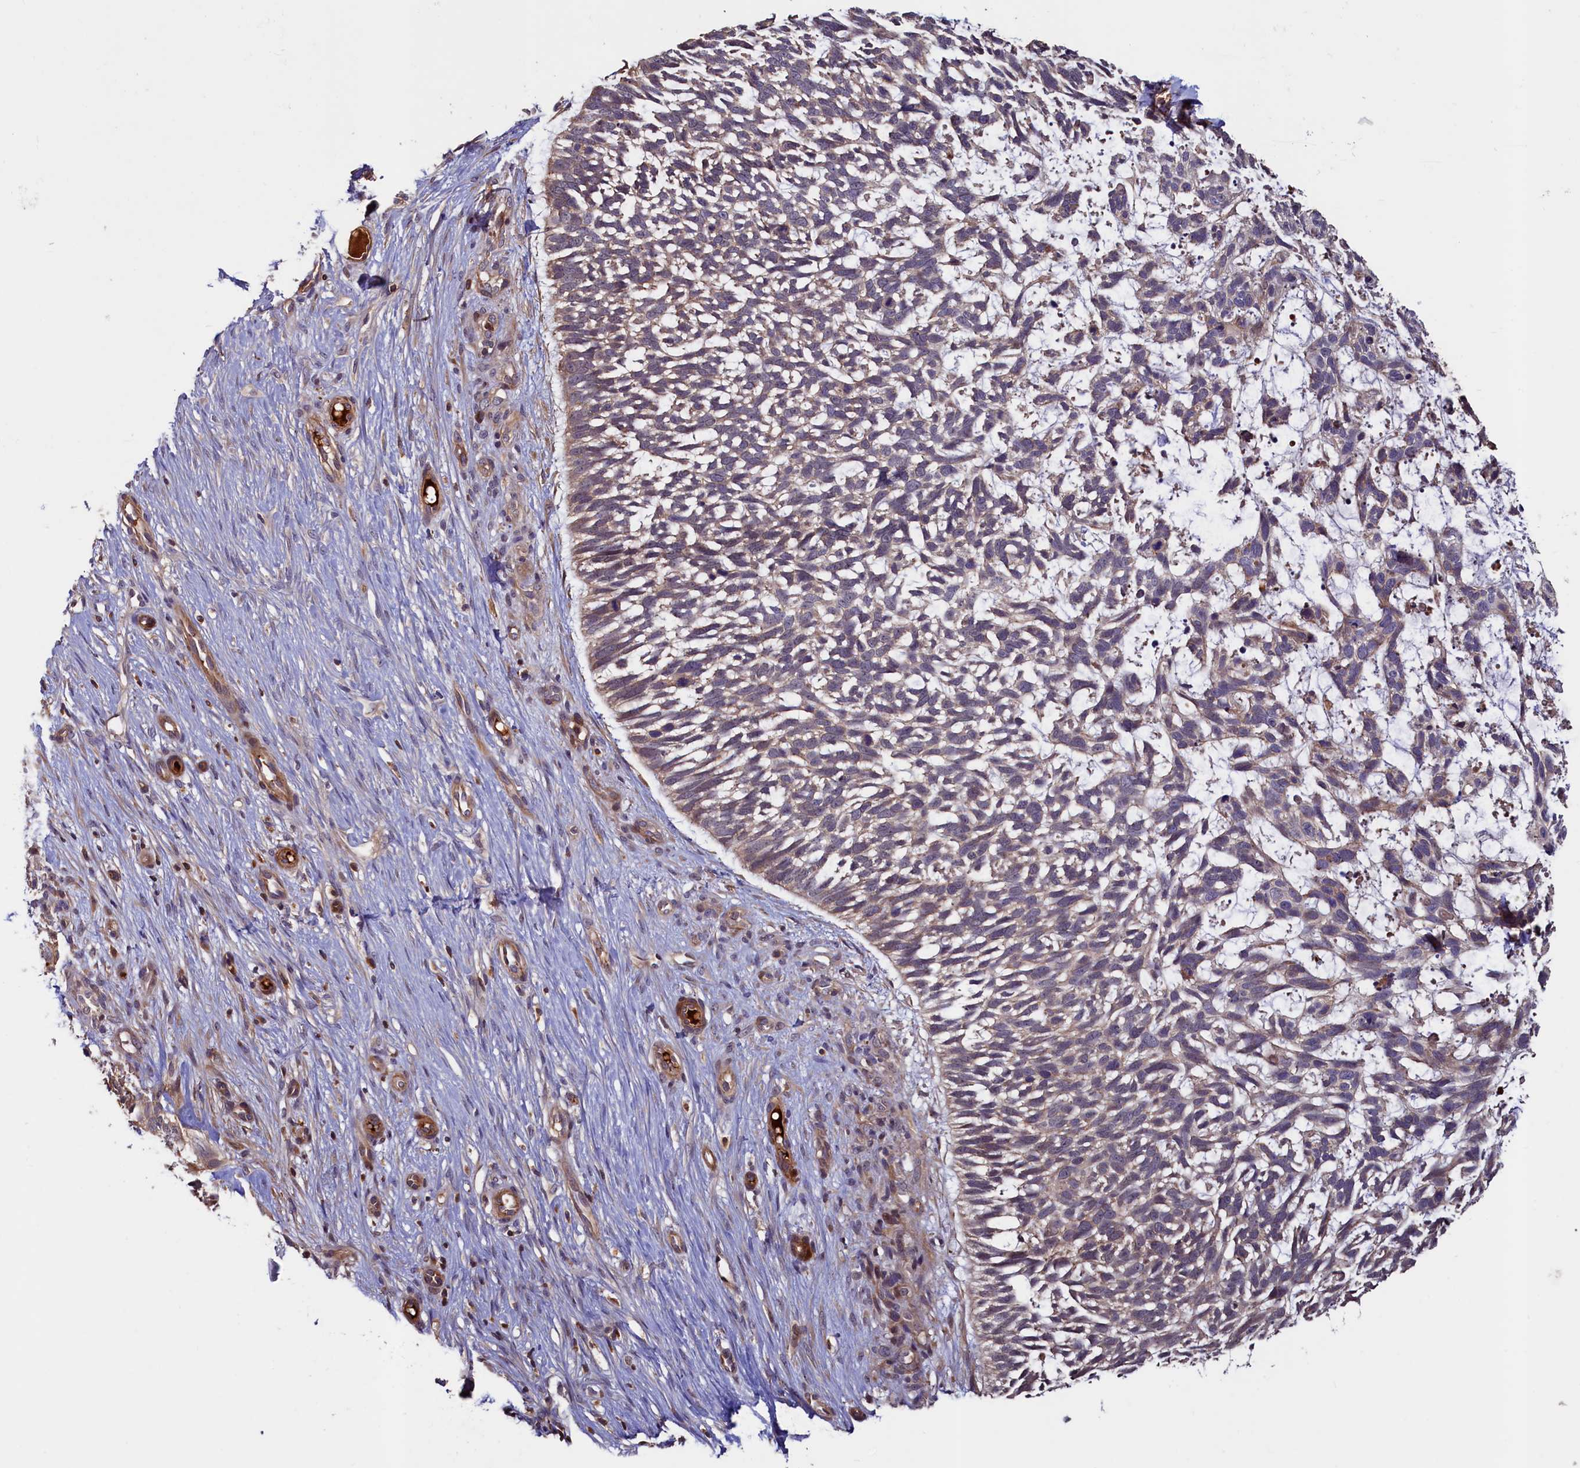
{"staining": {"intensity": "moderate", "quantity": "25%-75%", "location": "cytoplasmic/membranous,nuclear"}, "tissue": "skin cancer", "cell_type": "Tumor cells", "image_type": "cancer", "snomed": [{"axis": "morphology", "description": "Basal cell carcinoma"}, {"axis": "topography", "description": "Skin"}], "caption": "Protein expression analysis of skin cancer (basal cell carcinoma) exhibits moderate cytoplasmic/membranous and nuclear staining in about 25%-75% of tumor cells.", "gene": "DUOXA1", "patient": {"sex": "male", "age": 88}}